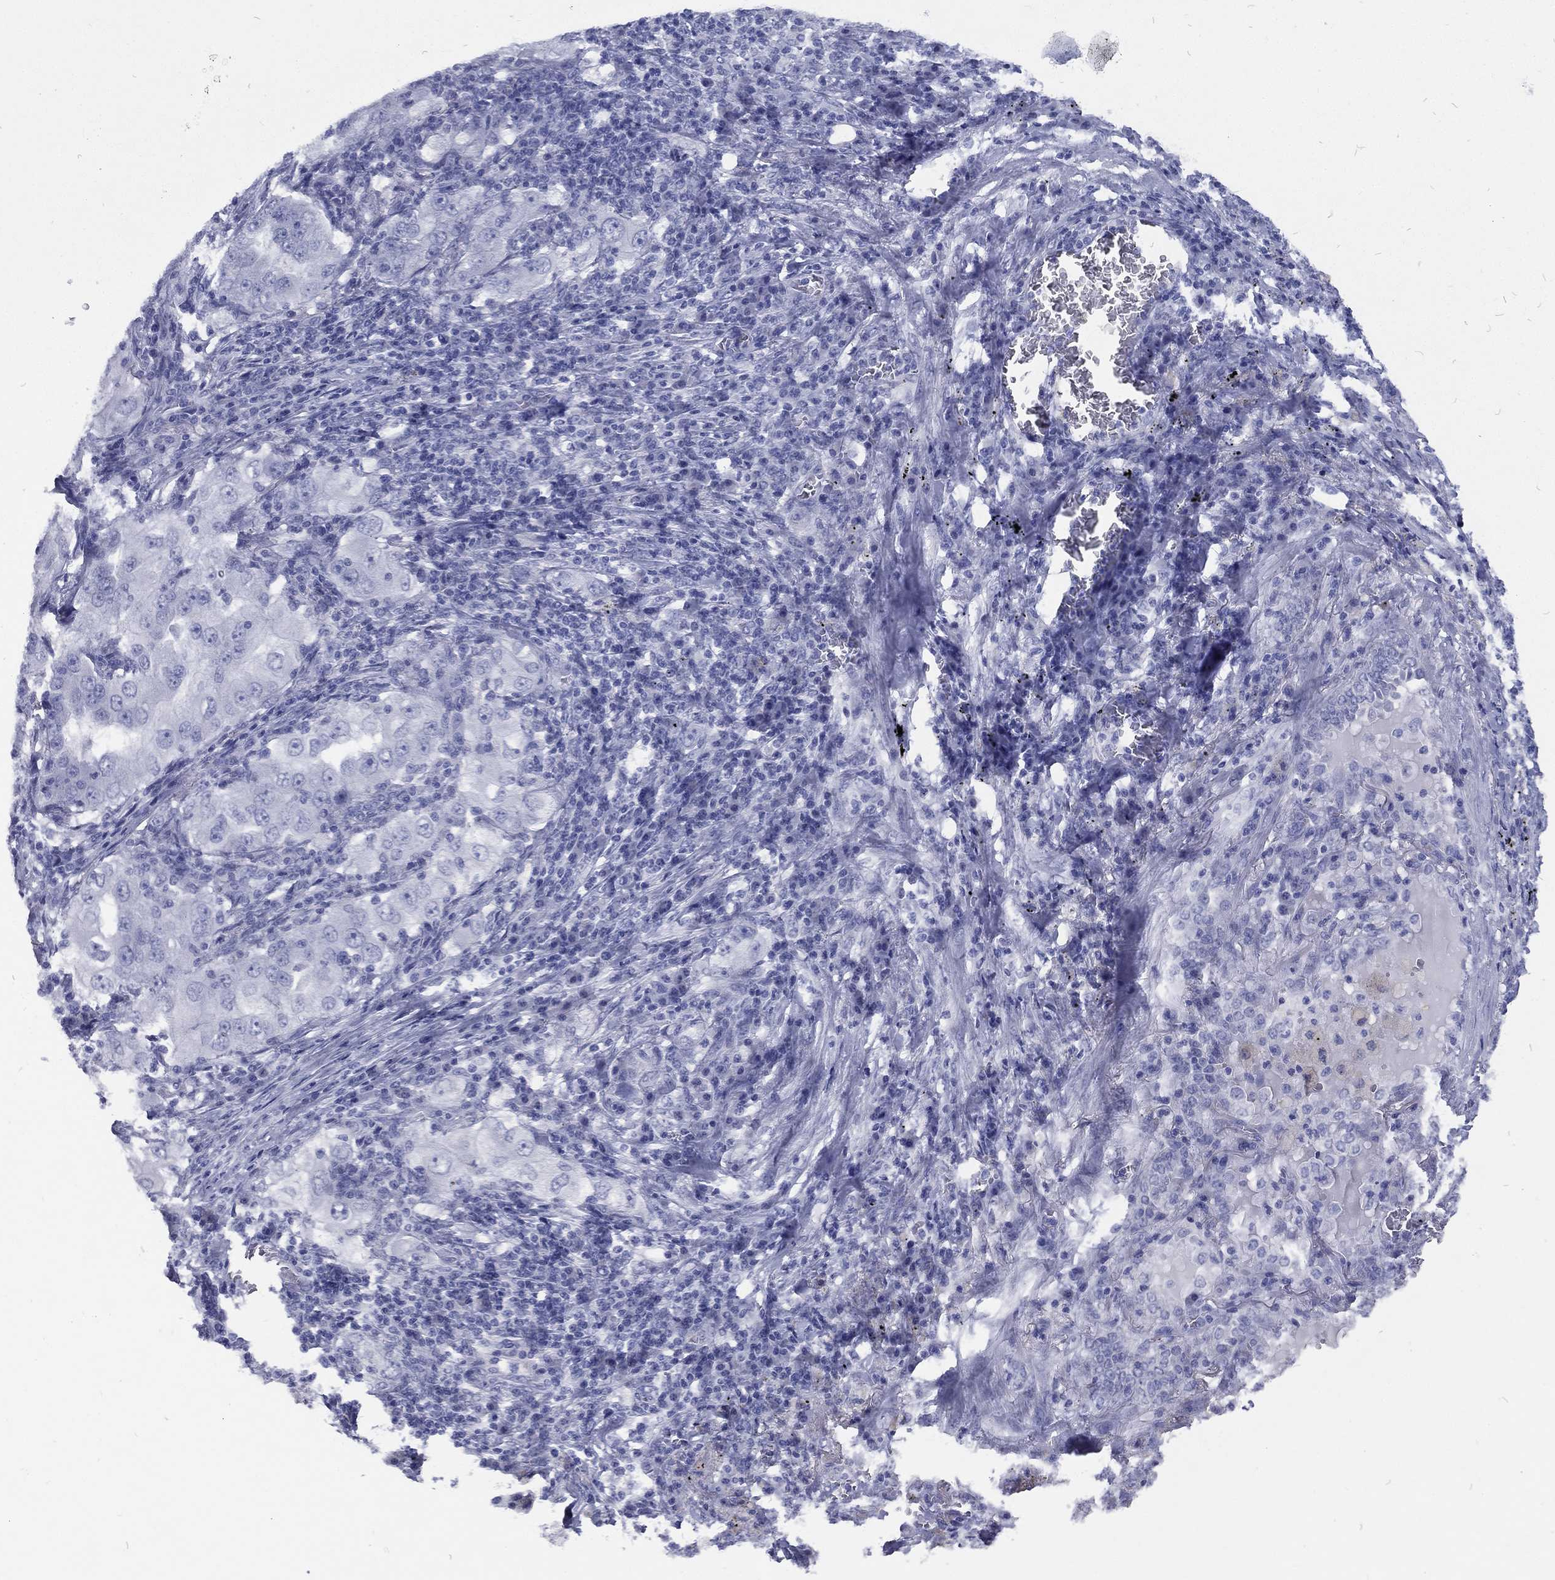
{"staining": {"intensity": "negative", "quantity": "none", "location": "none"}, "tissue": "lung cancer", "cell_type": "Tumor cells", "image_type": "cancer", "snomed": [{"axis": "morphology", "description": "Adenocarcinoma, NOS"}, {"axis": "topography", "description": "Lung"}], "caption": "The histopathology image demonstrates no significant staining in tumor cells of lung adenocarcinoma. (DAB (3,3'-diaminobenzidine) immunohistochemistry with hematoxylin counter stain).", "gene": "RSPH4A", "patient": {"sex": "female", "age": 61}}